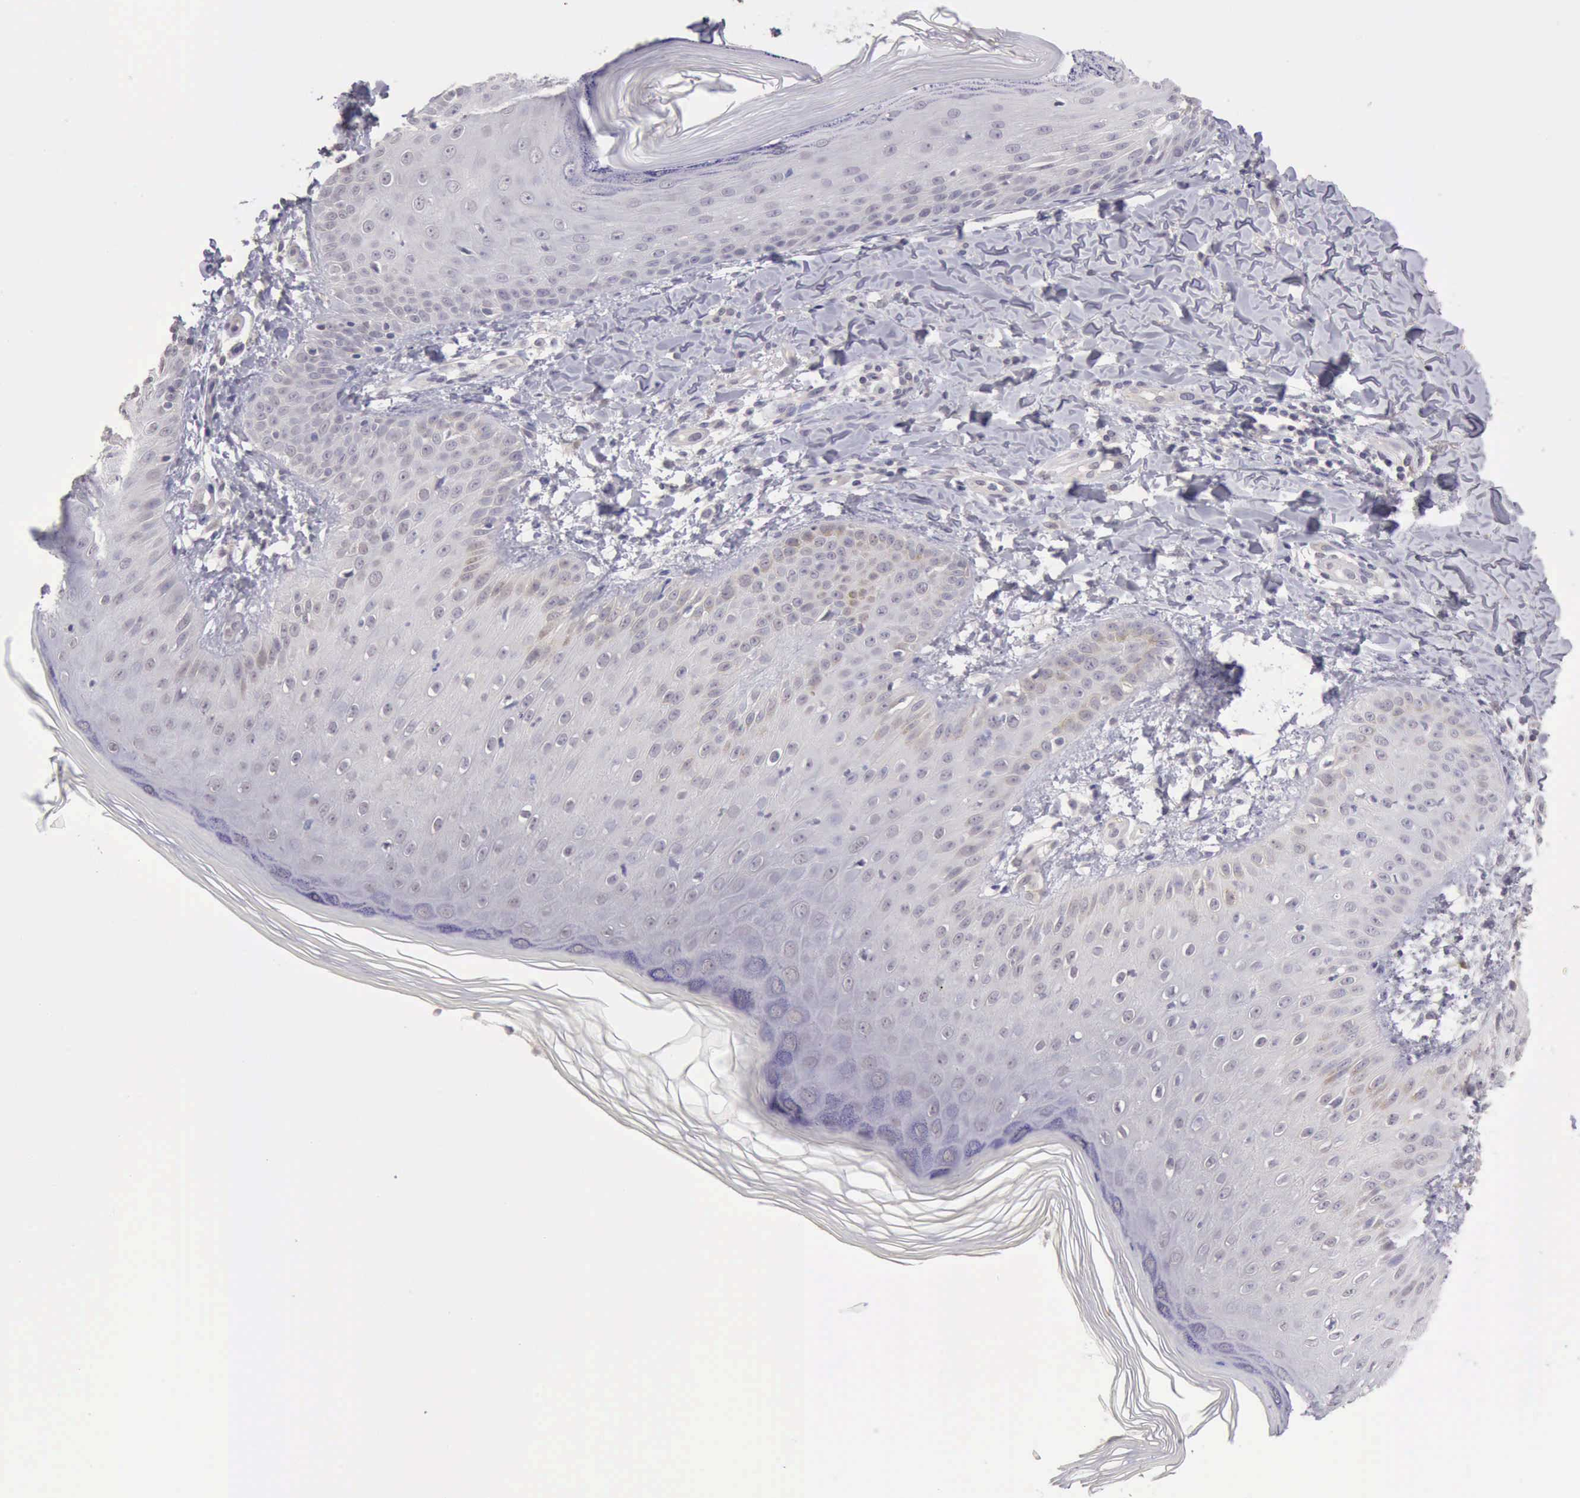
{"staining": {"intensity": "negative", "quantity": "none", "location": "none"}, "tissue": "skin", "cell_type": "Epidermal cells", "image_type": "normal", "snomed": [{"axis": "morphology", "description": "Normal tissue, NOS"}, {"axis": "morphology", "description": "Inflammation, NOS"}, {"axis": "topography", "description": "Soft tissue"}, {"axis": "topography", "description": "Anal"}], "caption": "Skin was stained to show a protein in brown. There is no significant staining in epidermal cells. (Stains: DAB (3,3'-diaminobenzidine) immunohistochemistry (IHC) with hematoxylin counter stain, Microscopy: brightfield microscopy at high magnification).", "gene": "KCND1", "patient": {"sex": "female", "age": 15}}